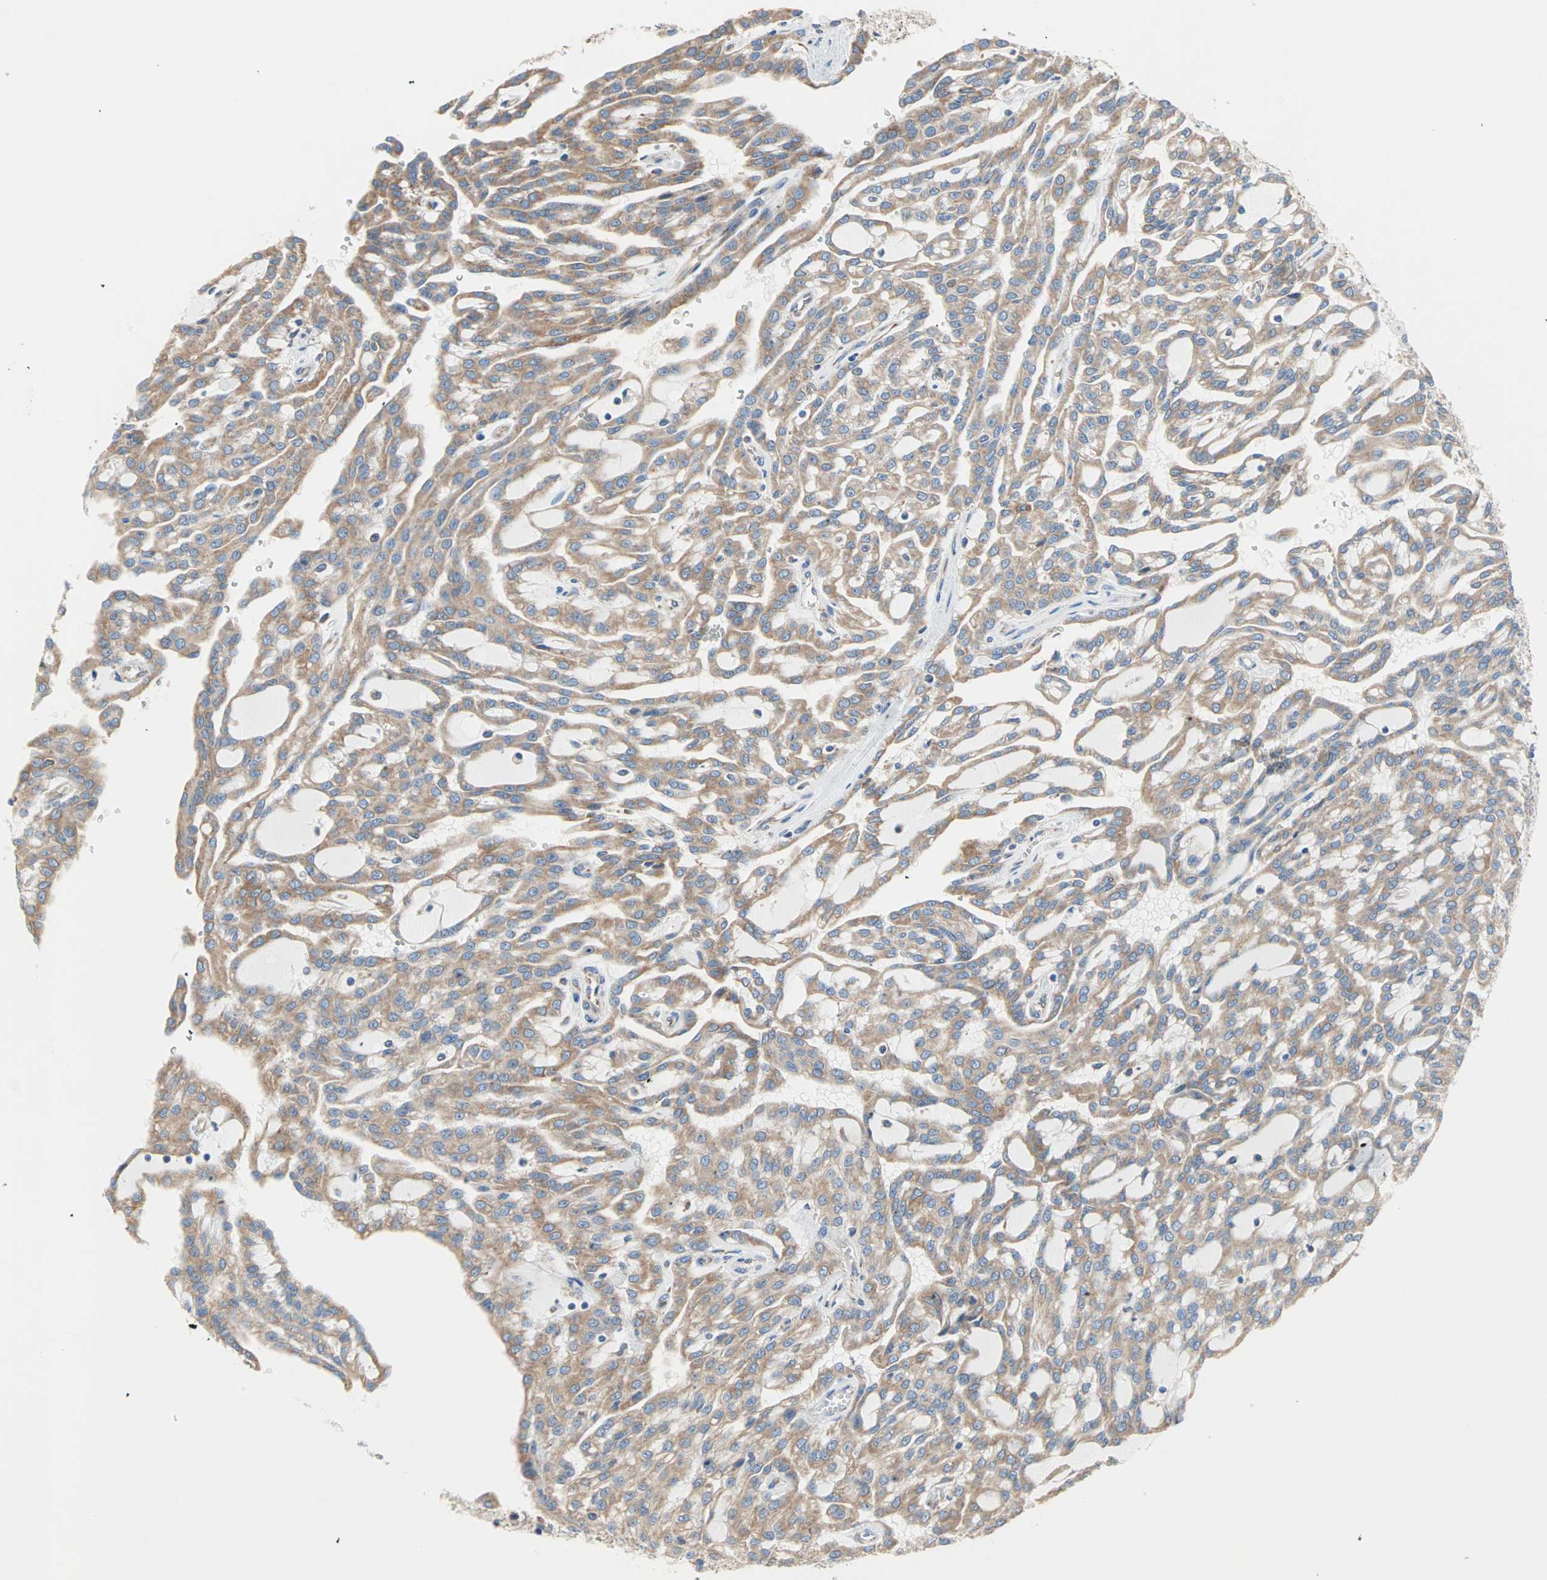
{"staining": {"intensity": "moderate", "quantity": ">75%", "location": "cytoplasmic/membranous"}, "tissue": "renal cancer", "cell_type": "Tumor cells", "image_type": "cancer", "snomed": [{"axis": "morphology", "description": "Adenocarcinoma, NOS"}, {"axis": "topography", "description": "Kidney"}], "caption": "Renal cancer (adenocarcinoma) stained with immunohistochemistry exhibits moderate cytoplasmic/membranous staining in about >75% of tumor cells.", "gene": "PLCXD1", "patient": {"sex": "male", "age": 63}}